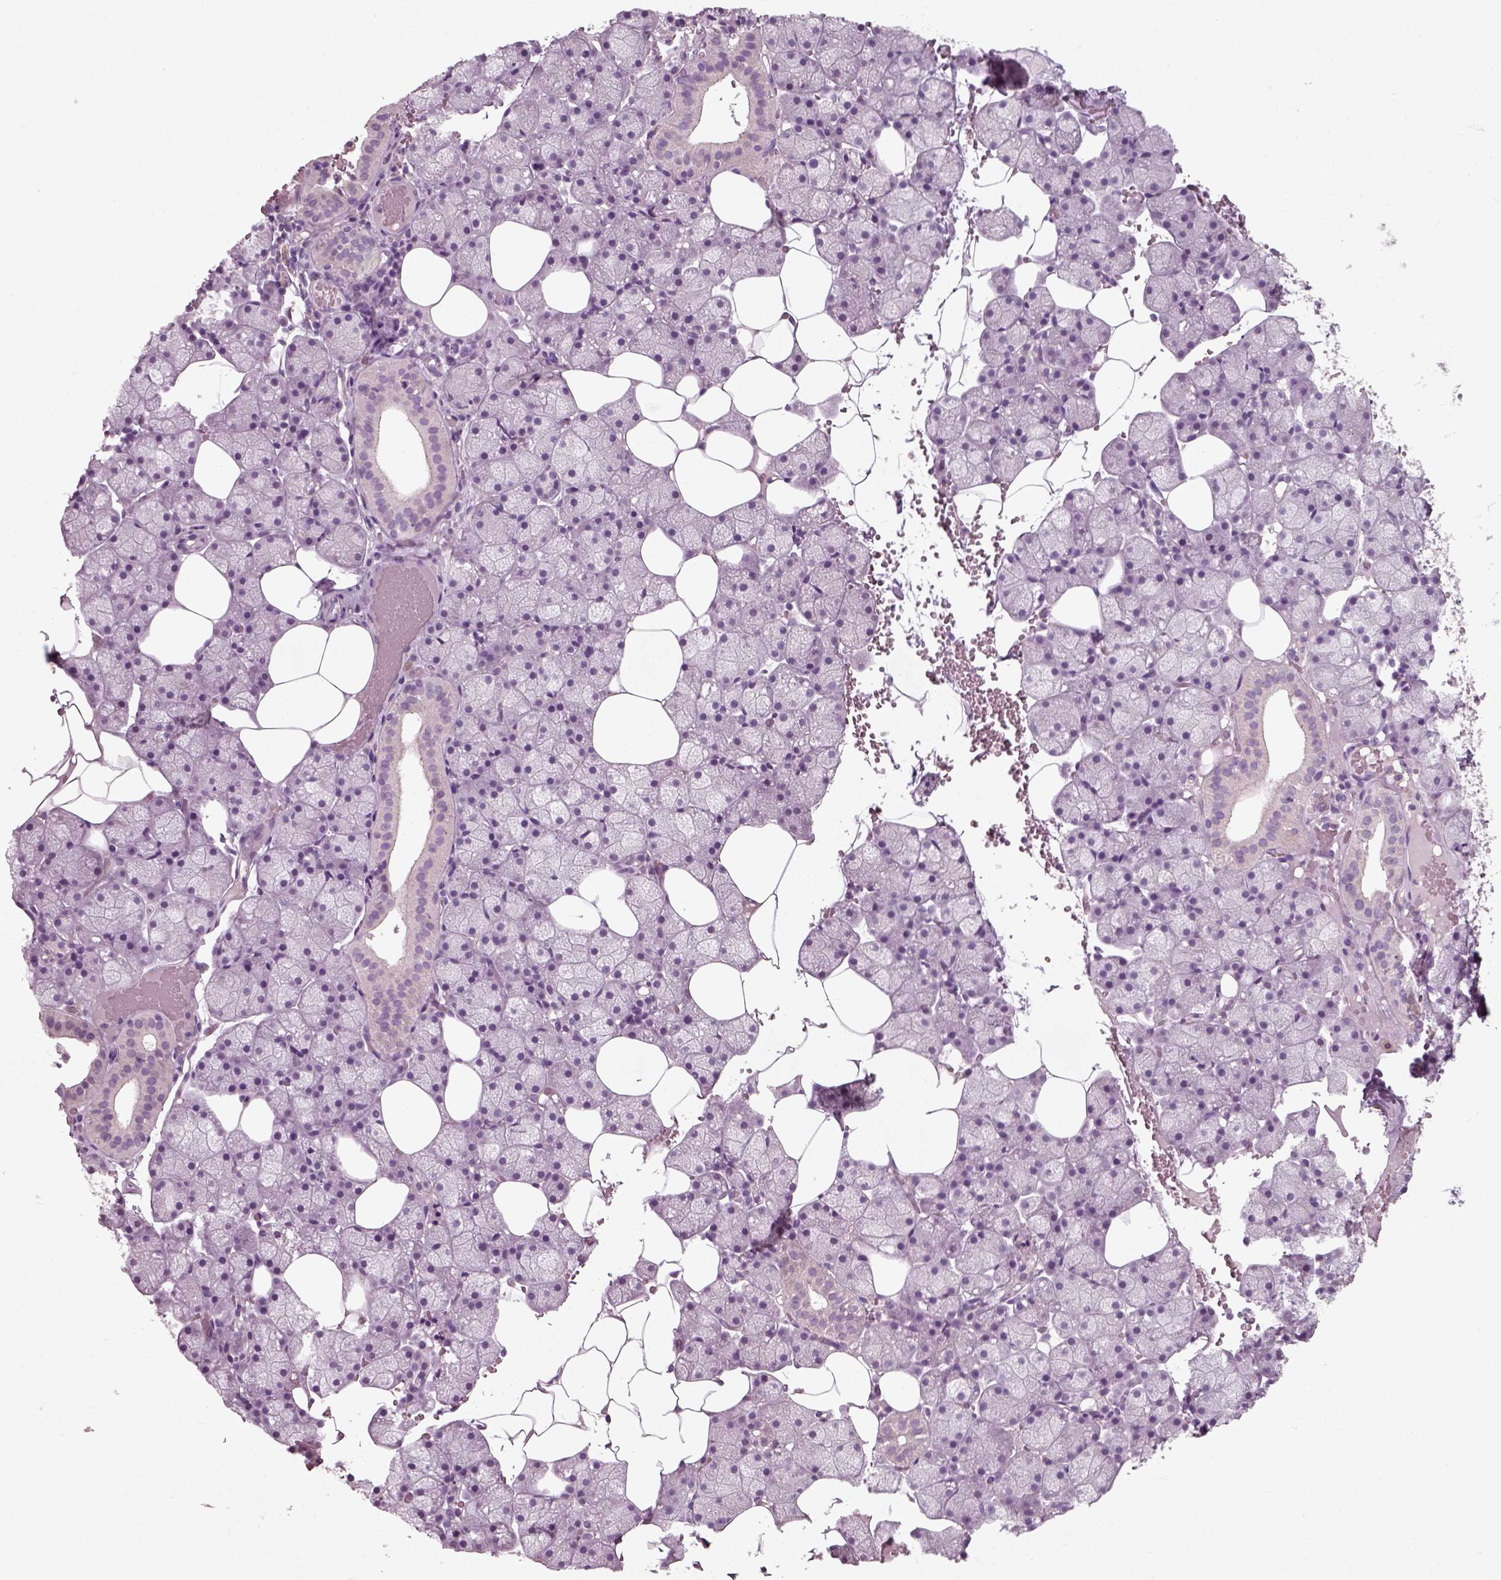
{"staining": {"intensity": "negative", "quantity": "none", "location": "none"}, "tissue": "salivary gland", "cell_type": "Glandular cells", "image_type": "normal", "snomed": [{"axis": "morphology", "description": "Normal tissue, NOS"}, {"axis": "topography", "description": "Salivary gland"}], "caption": "High power microscopy micrograph of an immunohistochemistry (IHC) image of benign salivary gland, revealing no significant staining in glandular cells.", "gene": "RND2", "patient": {"sex": "male", "age": 38}}